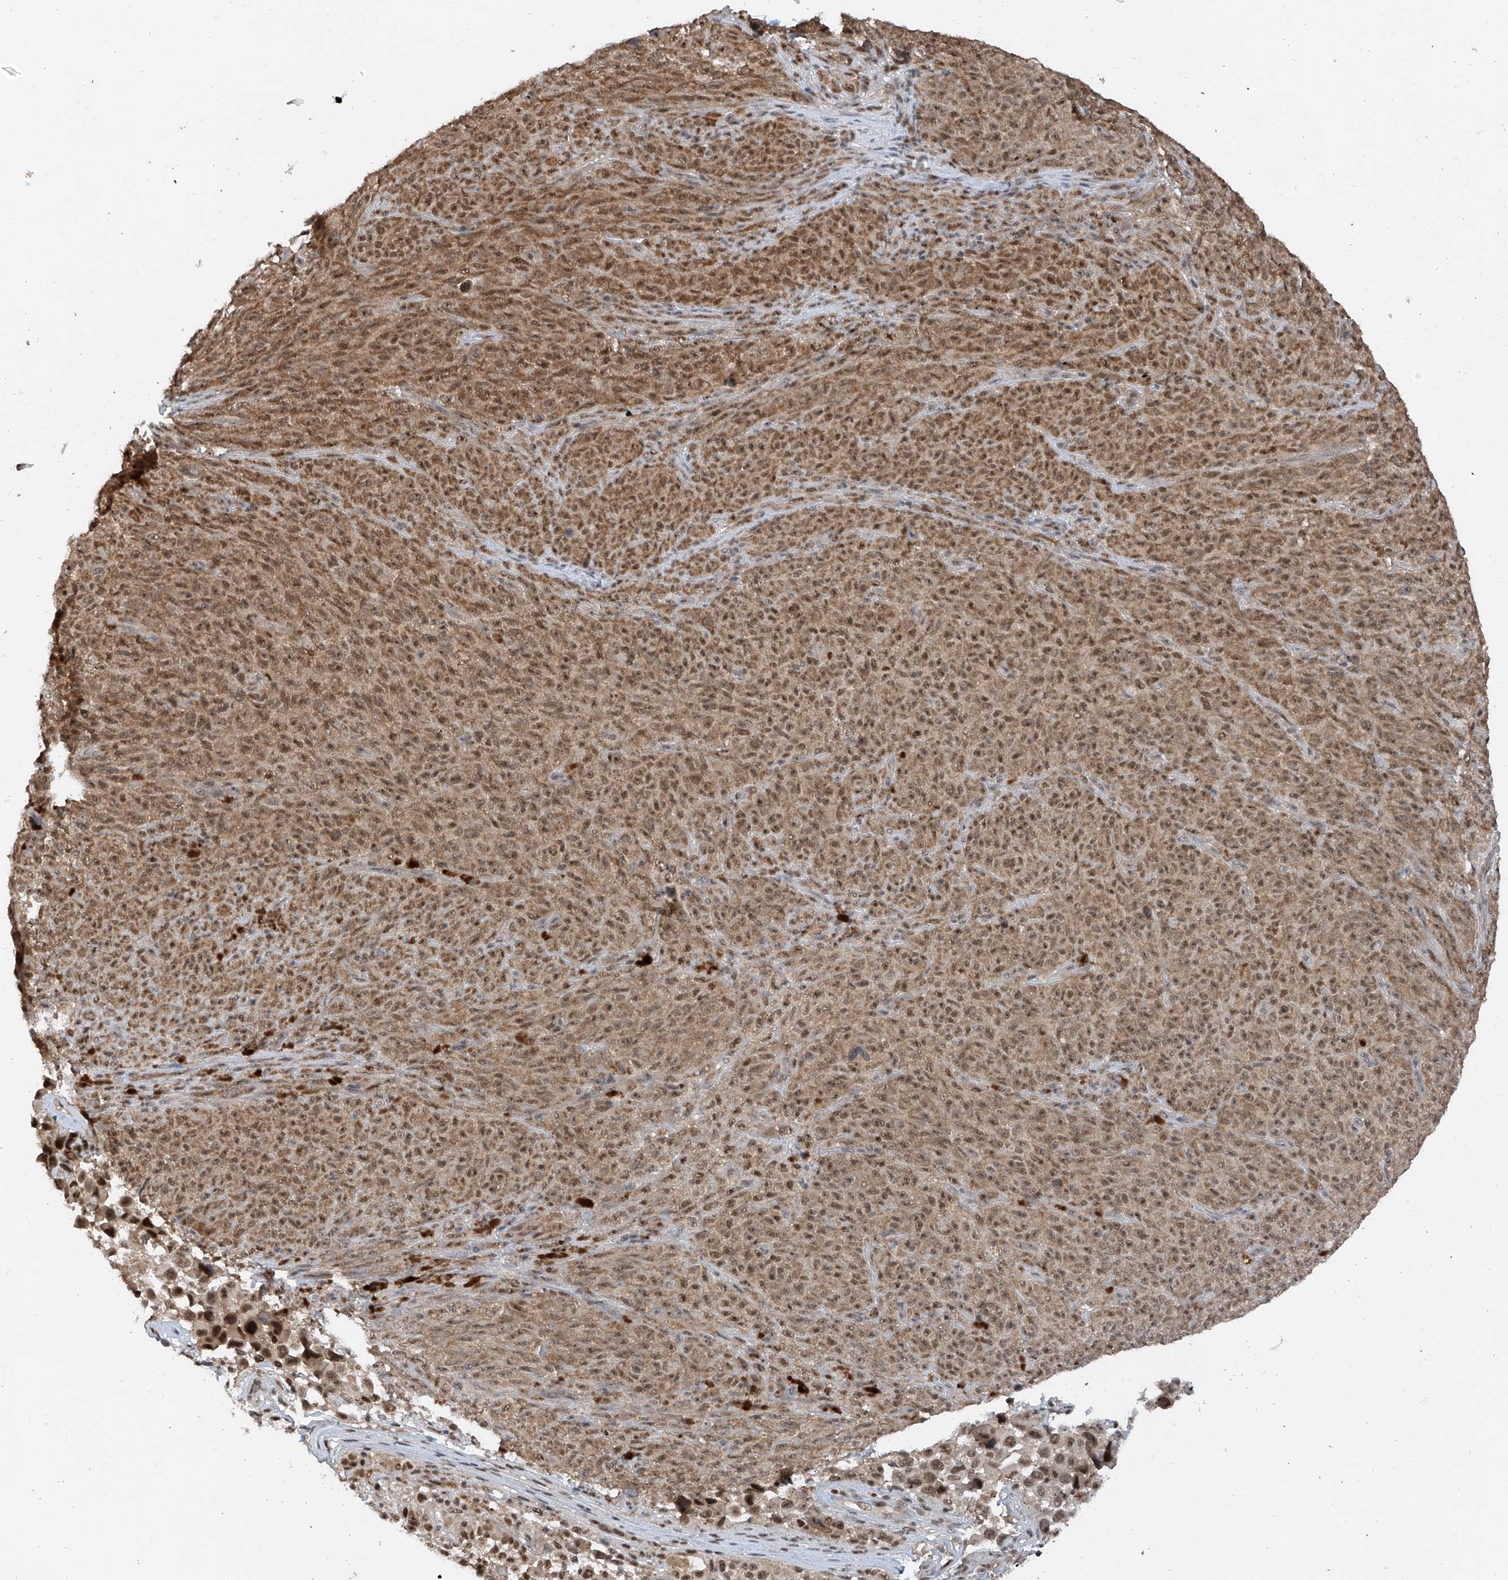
{"staining": {"intensity": "moderate", "quantity": ">75%", "location": "cytoplasmic/membranous,nuclear"}, "tissue": "melanoma", "cell_type": "Tumor cells", "image_type": "cancer", "snomed": [{"axis": "morphology", "description": "Malignant melanoma, NOS"}, {"axis": "topography", "description": "Skin"}], "caption": "Immunohistochemistry (DAB) staining of malignant melanoma reveals moderate cytoplasmic/membranous and nuclear protein positivity in about >75% of tumor cells.", "gene": "RPAIN", "patient": {"sex": "female", "age": 82}}